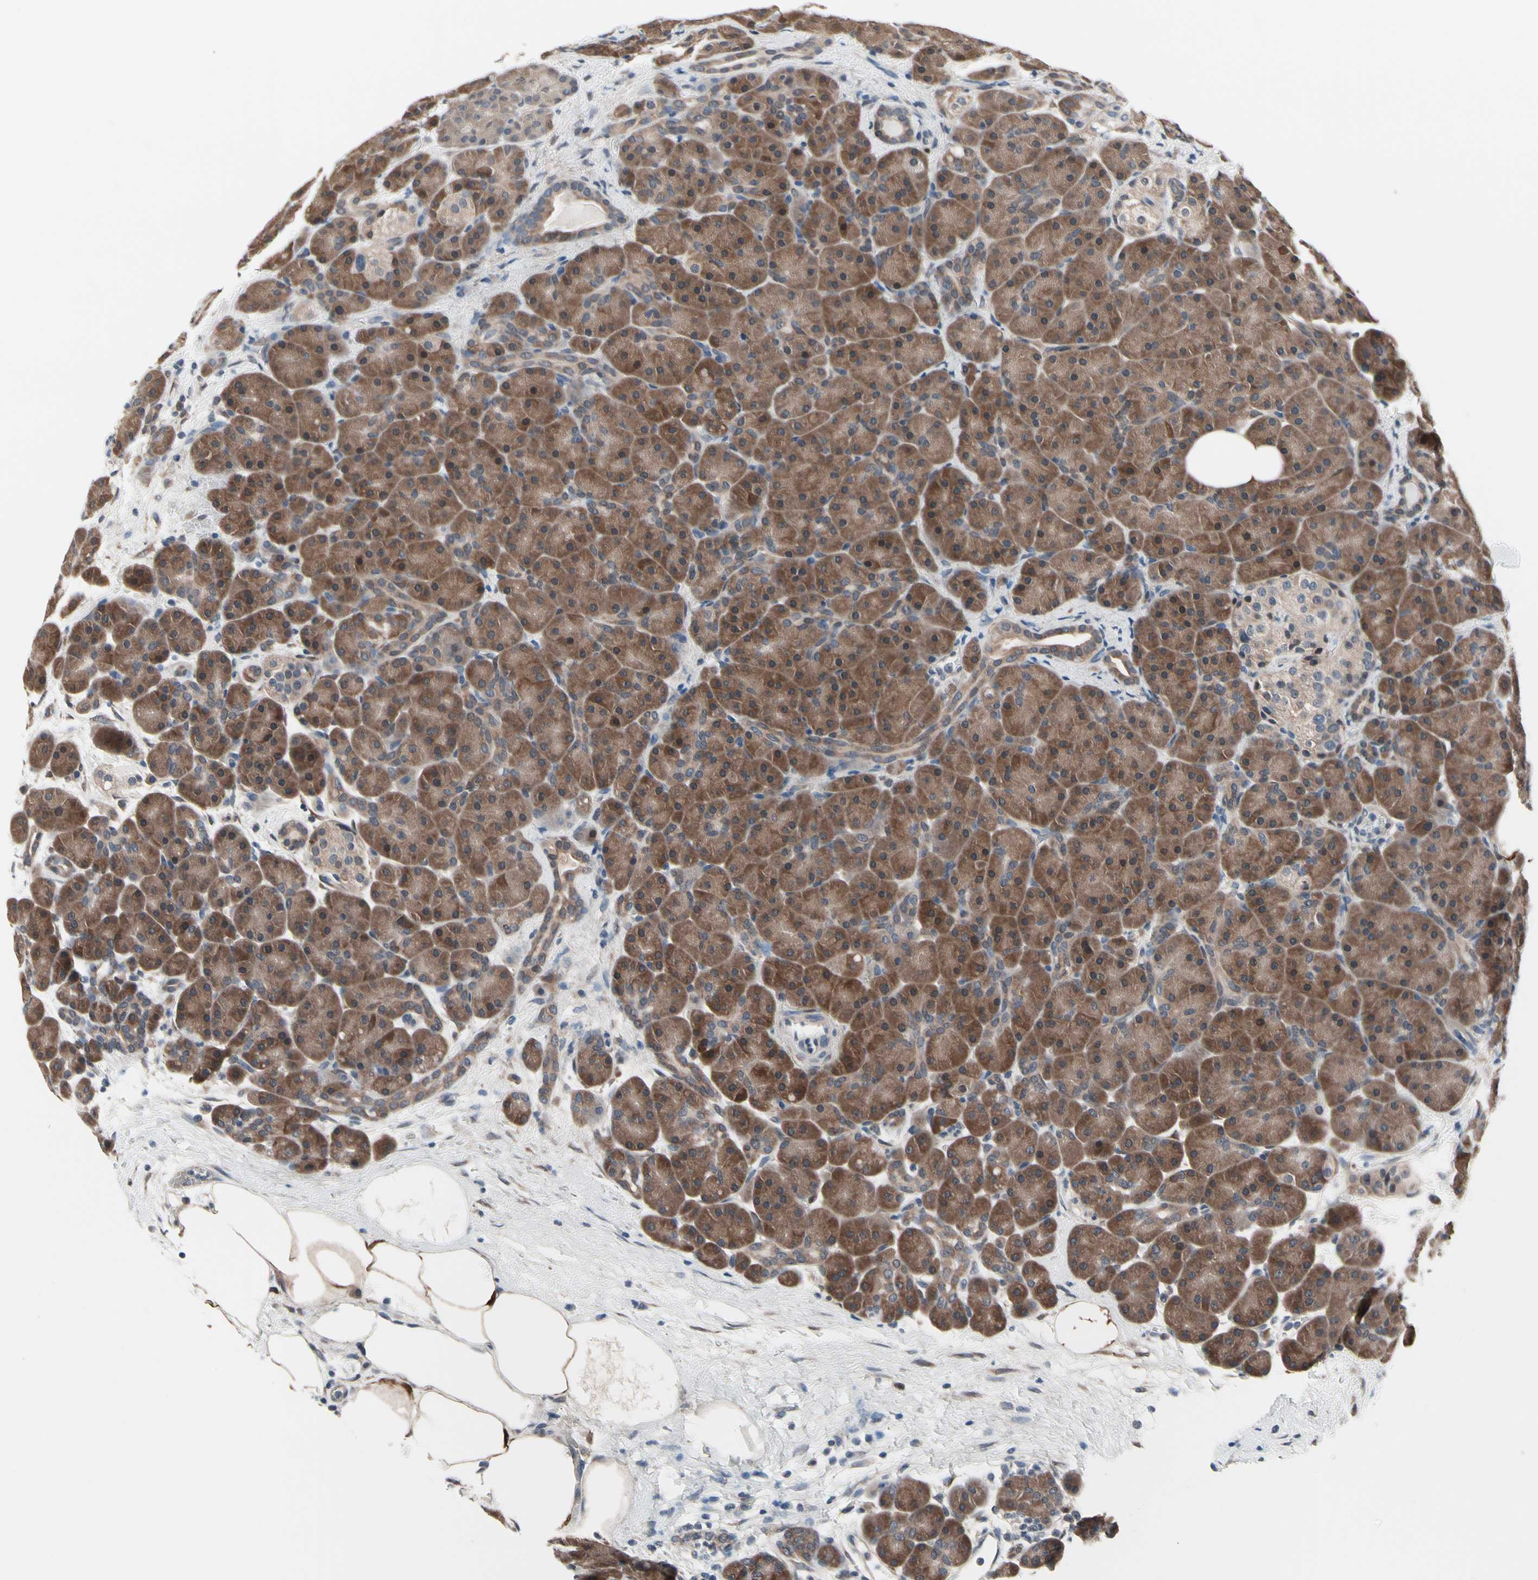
{"staining": {"intensity": "moderate", "quantity": ">75%", "location": "cytoplasmic/membranous"}, "tissue": "pancreas", "cell_type": "Exocrine glandular cells", "image_type": "normal", "snomed": [{"axis": "morphology", "description": "Normal tissue, NOS"}, {"axis": "topography", "description": "Pancreas"}], "caption": "Immunohistochemistry histopathology image of unremarkable pancreas stained for a protein (brown), which demonstrates medium levels of moderate cytoplasmic/membranous staining in approximately >75% of exocrine glandular cells.", "gene": "PRDX6", "patient": {"sex": "male", "age": 66}}